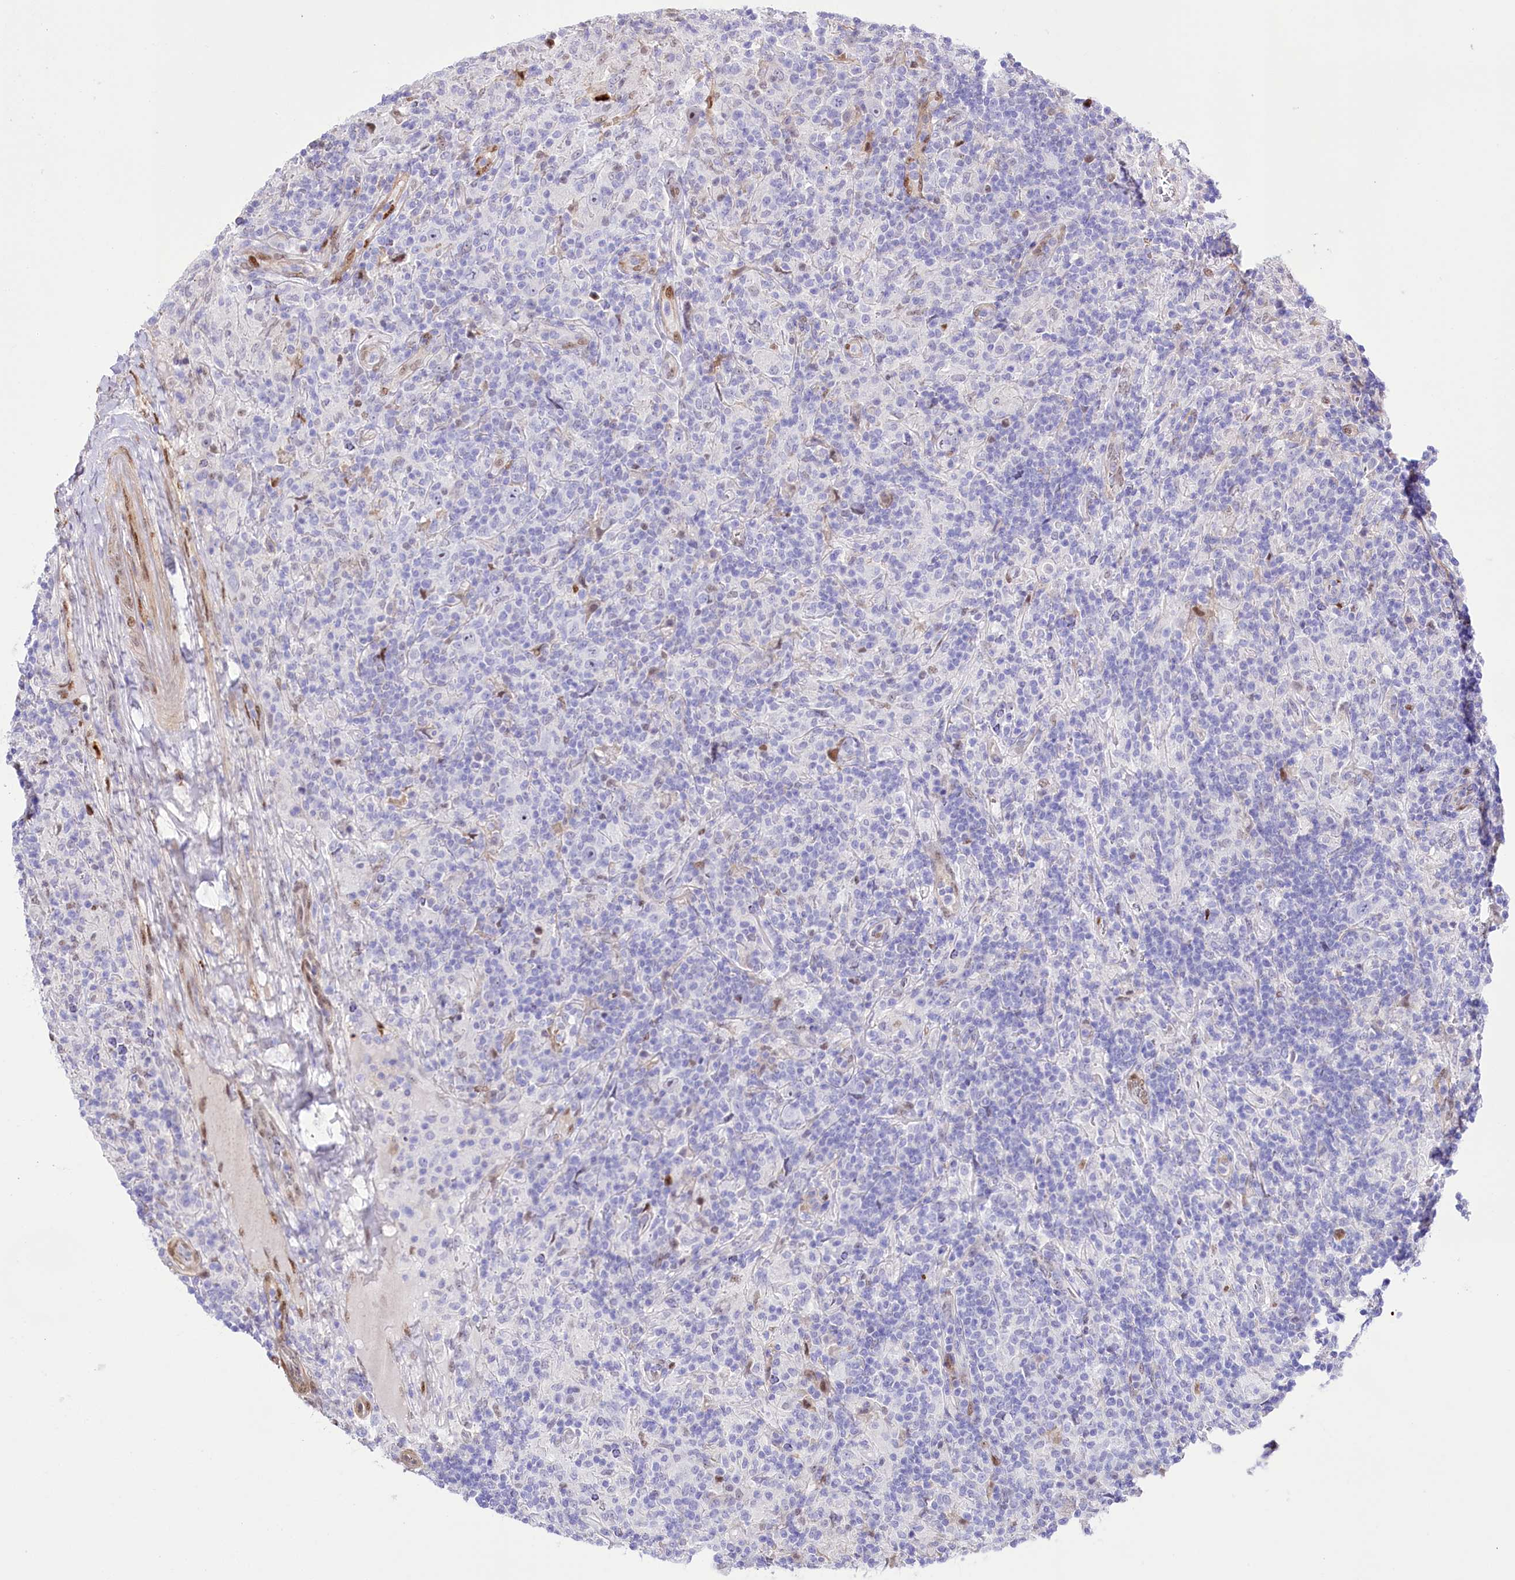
{"staining": {"intensity": "negative", "quantity": "none", "location": "none"}, "tissue": "lymphoma", "cell_type": "Tumor cells", "image_type": "cancer", "snomed": [{"axis": "morphology", "description": "Hodgkin's disease, NOS"}, {"axis": "topography", "description": "Lymph node"}], "caption": "Tumor cells are negative for protein expression in human Hodgkin's disease.", "gene": "PTMS", "patient": {"sex": "male", "age": 70}}